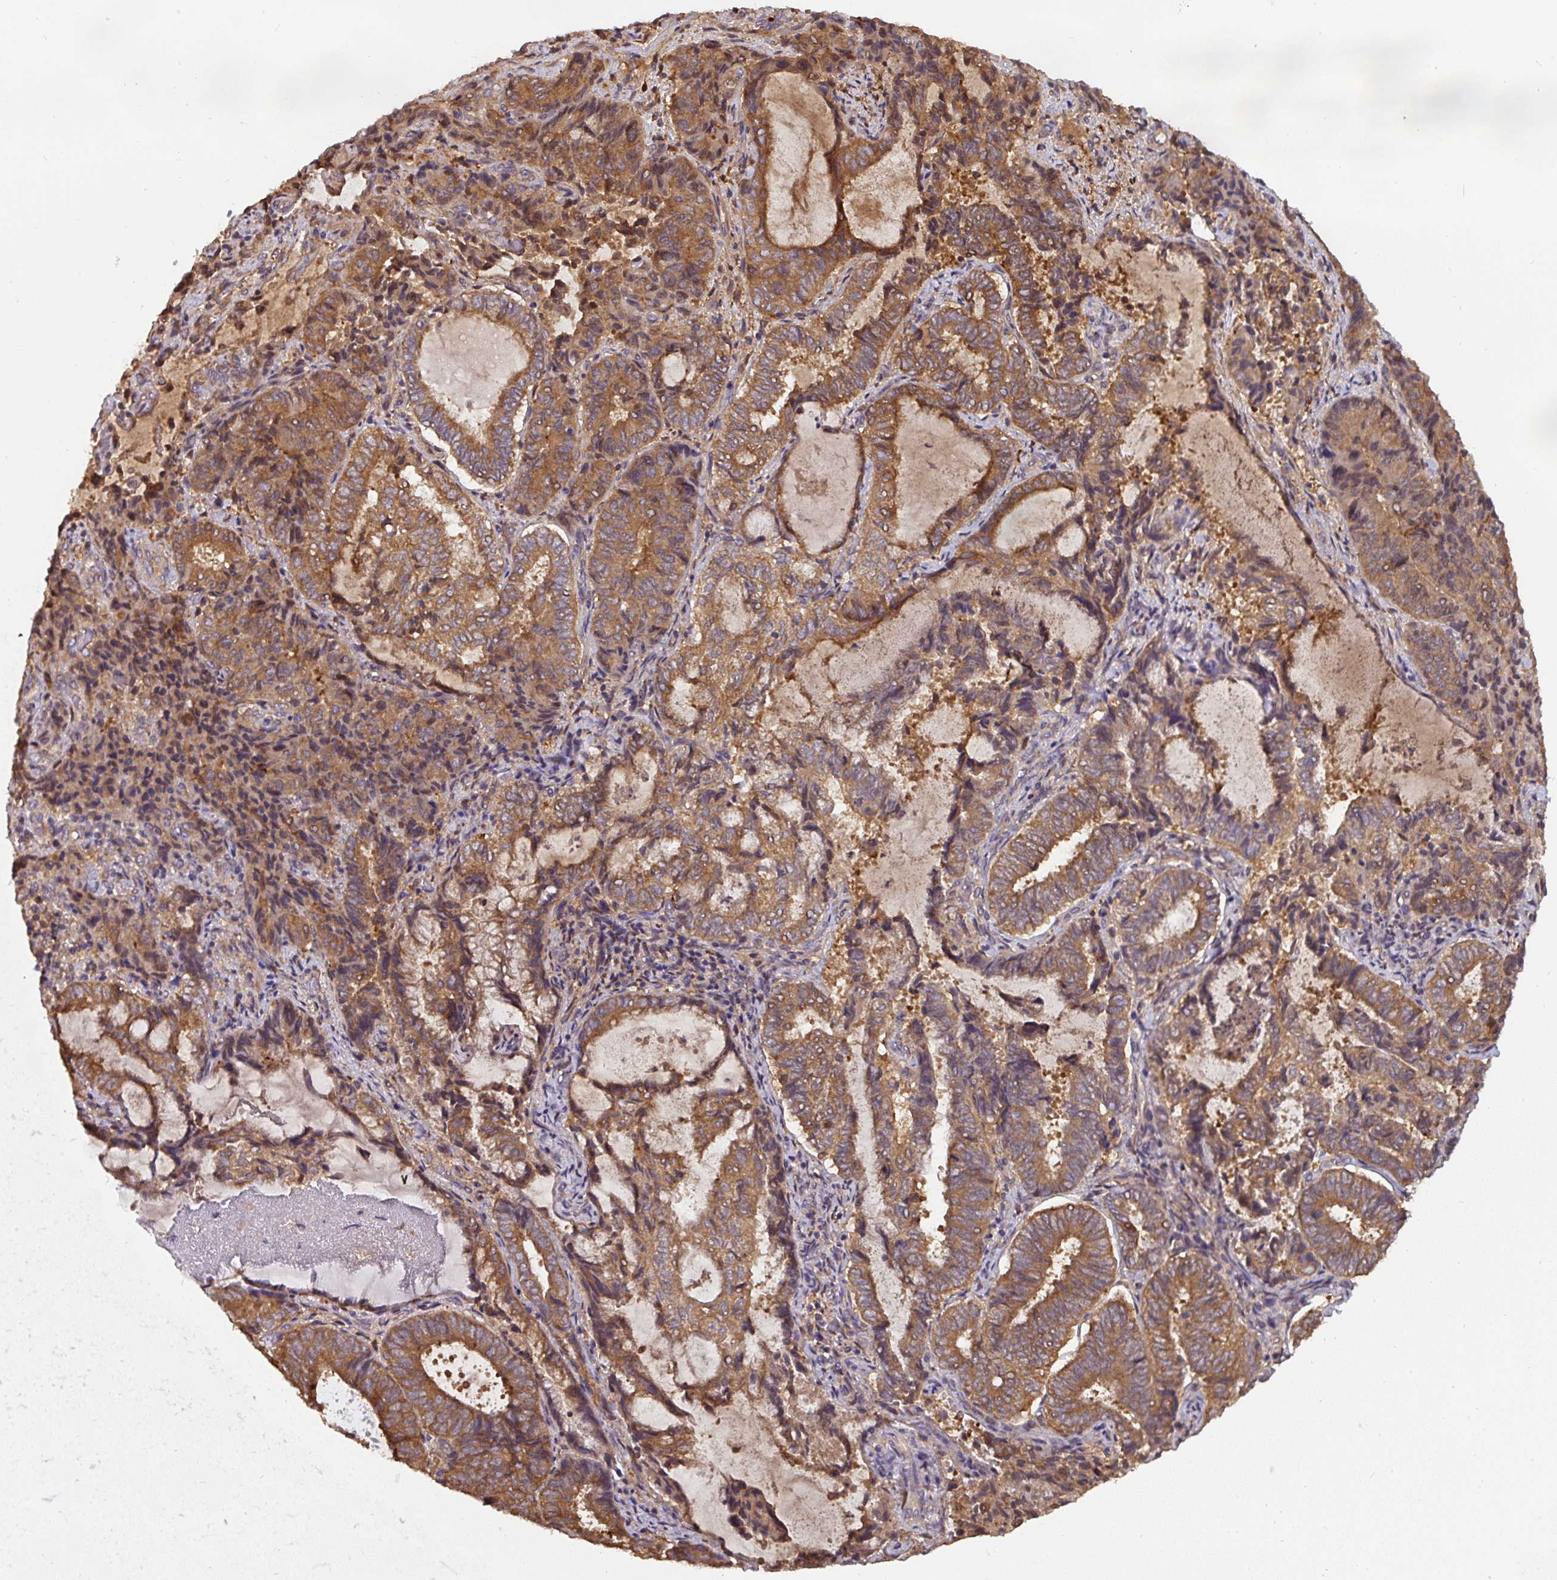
{"staining": {"intensity": "moderate", "quantity": ">75%", "location": "cytoplasmic/membranous"}, "tissue": "endometrial cancer", "cell_type": "Tumor cells", "image_type": "cancer", "snomed": [{"axis": "morphology", "description": "Adenocarcinoma, NOS"}, {"axis": "topography", "description": "Endometrium"}], "caption": "About >75% of tumor cells in endometrial cancer show moderate cytoplasmic/membranous protein staining as visualized by brown immunohistochemical staining.", "gene": "ST13", "patient": {"sex": "female", "age": 80}}